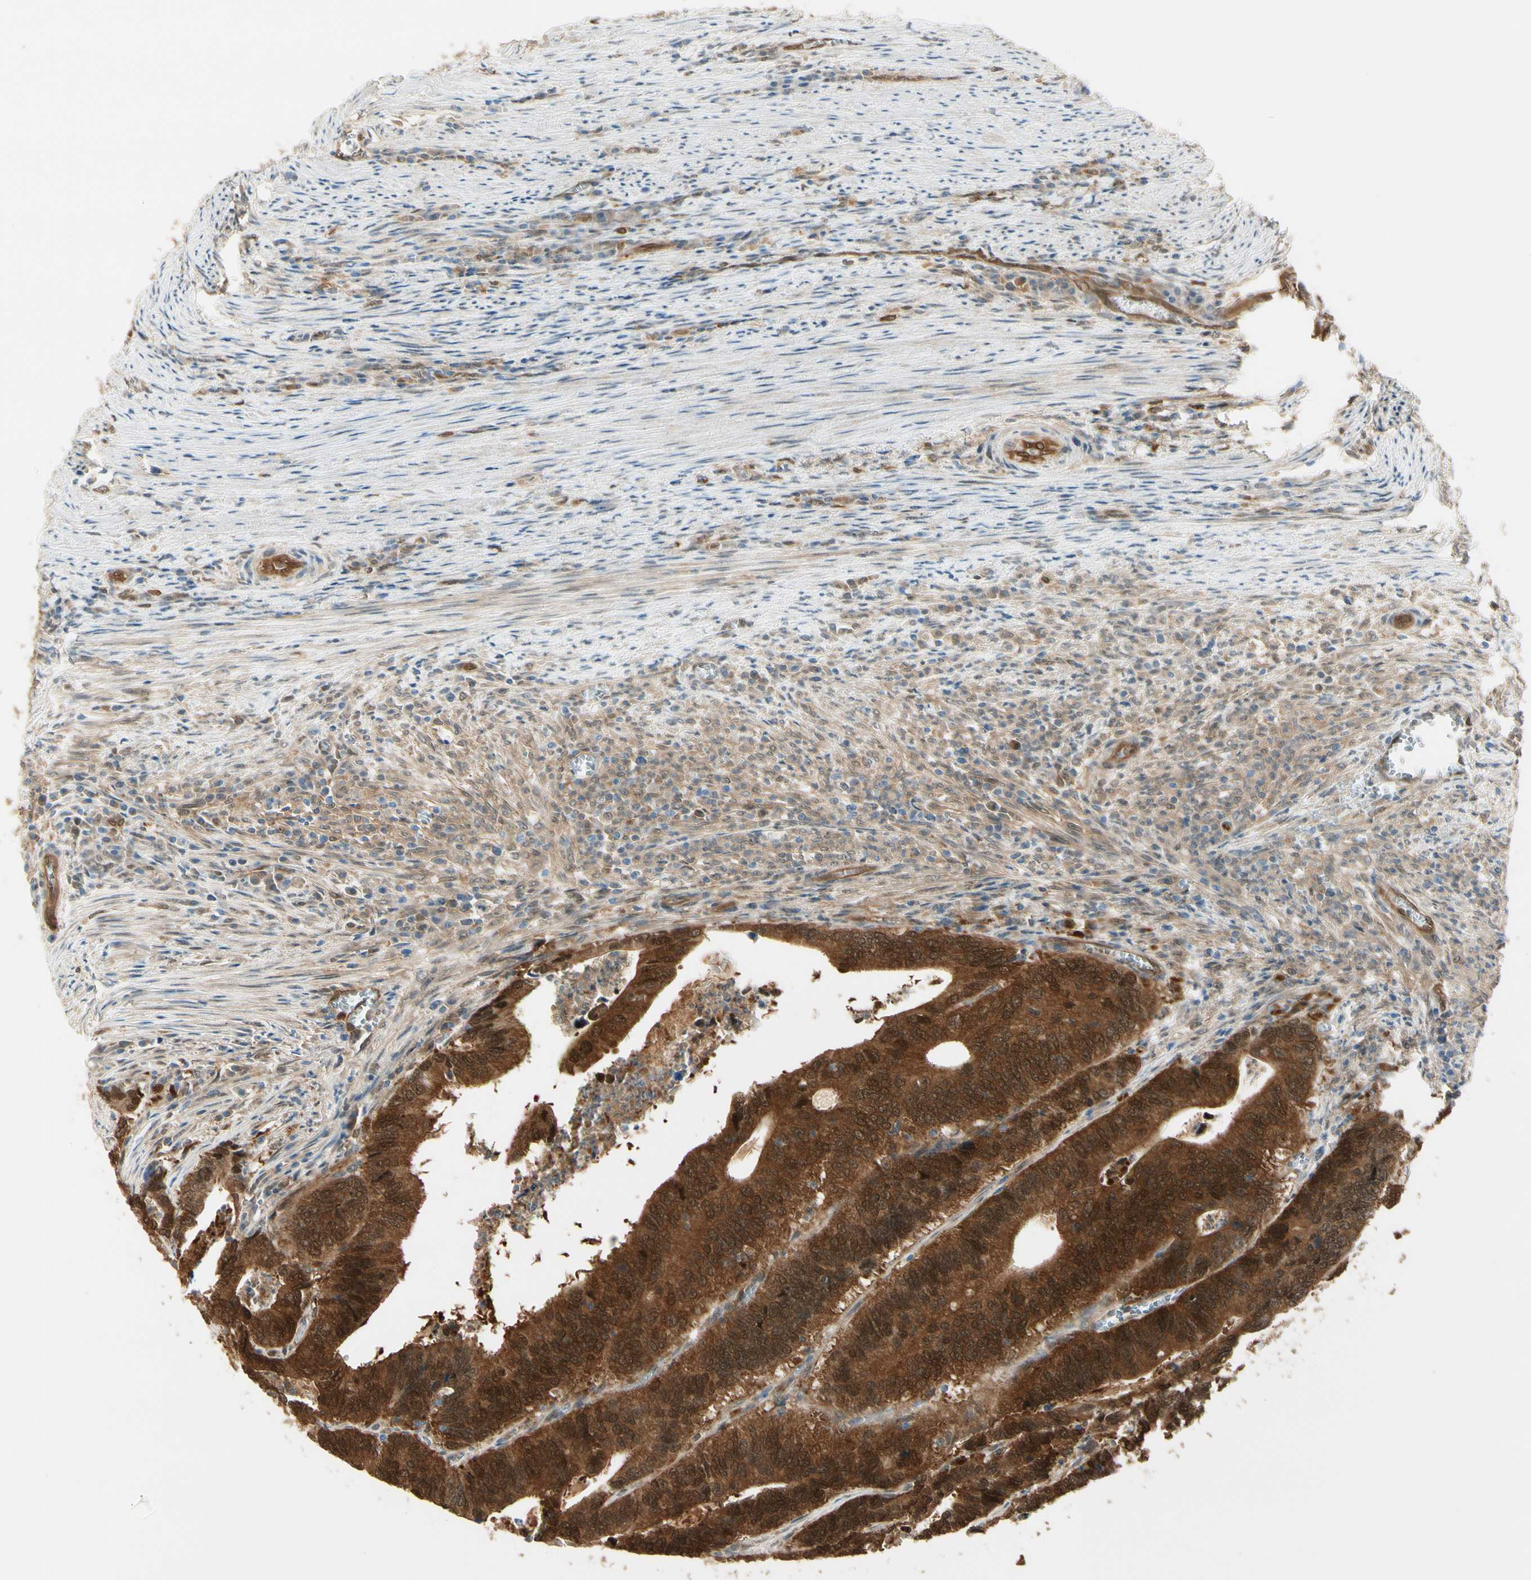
{"staining": {"intensity": "strong", "quantity": ">75%", "location": "cytoplasmic/membranous,nuclear"}, "tissue": "colorectal cancer", "cell_type": "Tumor cells", "image_type": "cancer", "snomed": [{"axis": "morphology", "description": "Adenocarcinoma, NOS"}, {"axis": "topography", "description": "Colon"}], "caption": "This photomicrograph demonstrates IHC staining of human colorectal cancer (adenocarcinoma), with high strong cytoplasmic/membranous and nuclear expression in about >75% of tumor cells.", "gene": "SERPINB6", "patient": {"sex": "male", "age": 72}}